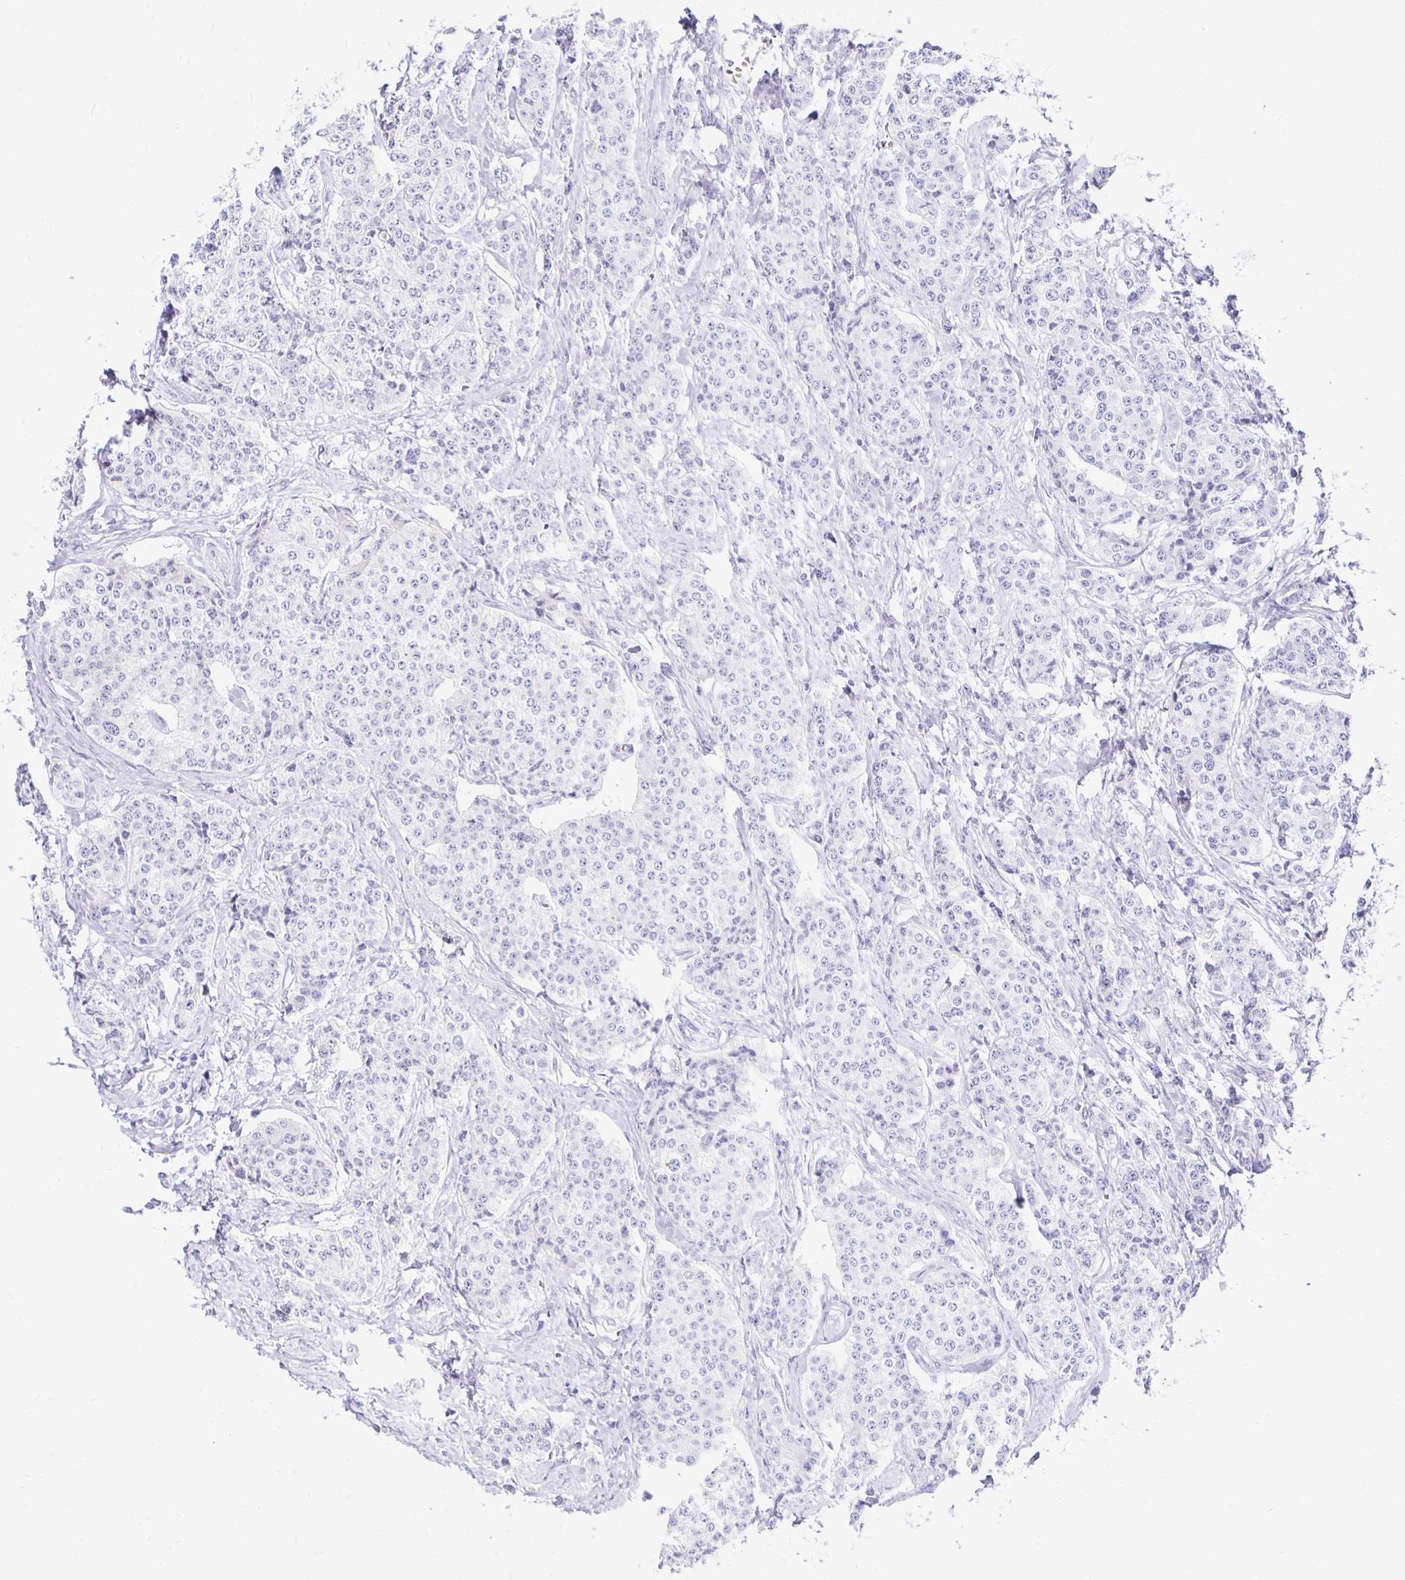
{"staining": {"intensity": "negative", "quantity": "none", "location": "none"}, "tissue": "carcinoid", "cell_type": "Tumor cells", "image_type": "cancer", "snomed": [{"axis": "morphology", "description": "Carcinoid, malignant, NOS"}, {"axis": "topography", "description": "Small intestine"}], "caption": "This is an immunohistochemistry image of human carcinoid (malignant). There is no positivity in tumor cells.", "gene": "PLAAT2", "patient": {"sex": "female", "age": 64}}